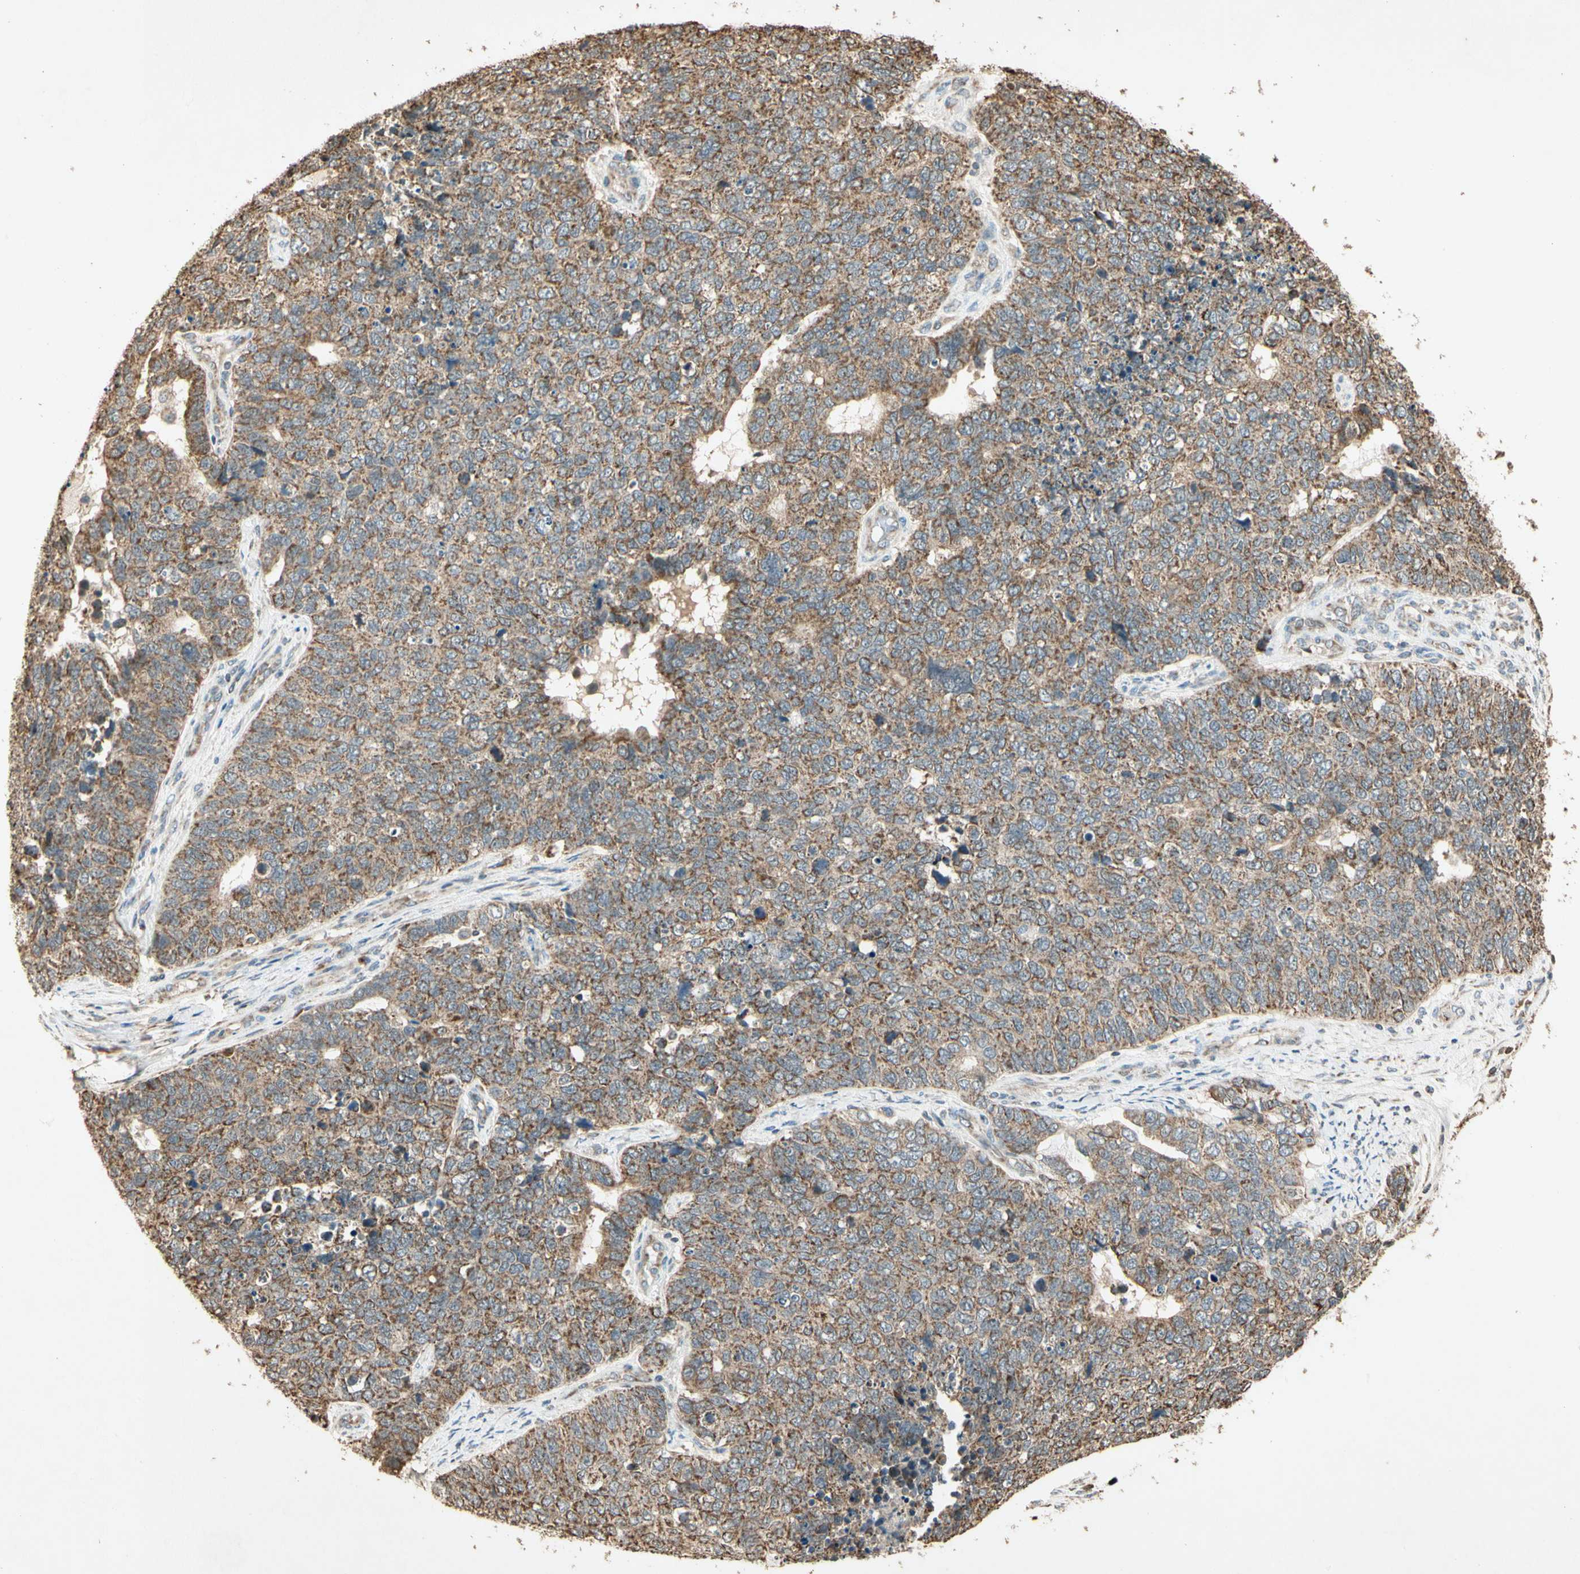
{"staining": {"intensity": "moderate", "quantity": ">75%", "location": "cytoplasmic/membranous"}, "tissue": "cervical cancer", "cell_type": "Tumor cells", "image_type": "cancer", "snomed": [{"axis": "morphology", "description": "Squamous cell carcinoma, NOS"}, {"axis": "topography", "description": "Cervix"}], "caption": "An immunohistochemistry (IHC) photomicrograph of neoplastic tissue is shown. Protein staining in brown highlights moderate cytoplasmic/membranous positivity in cervical squamous cell carcinoma within tumor cells.", "gene": "PRDX5", "patient": {"sex": "female", "age": 63}}